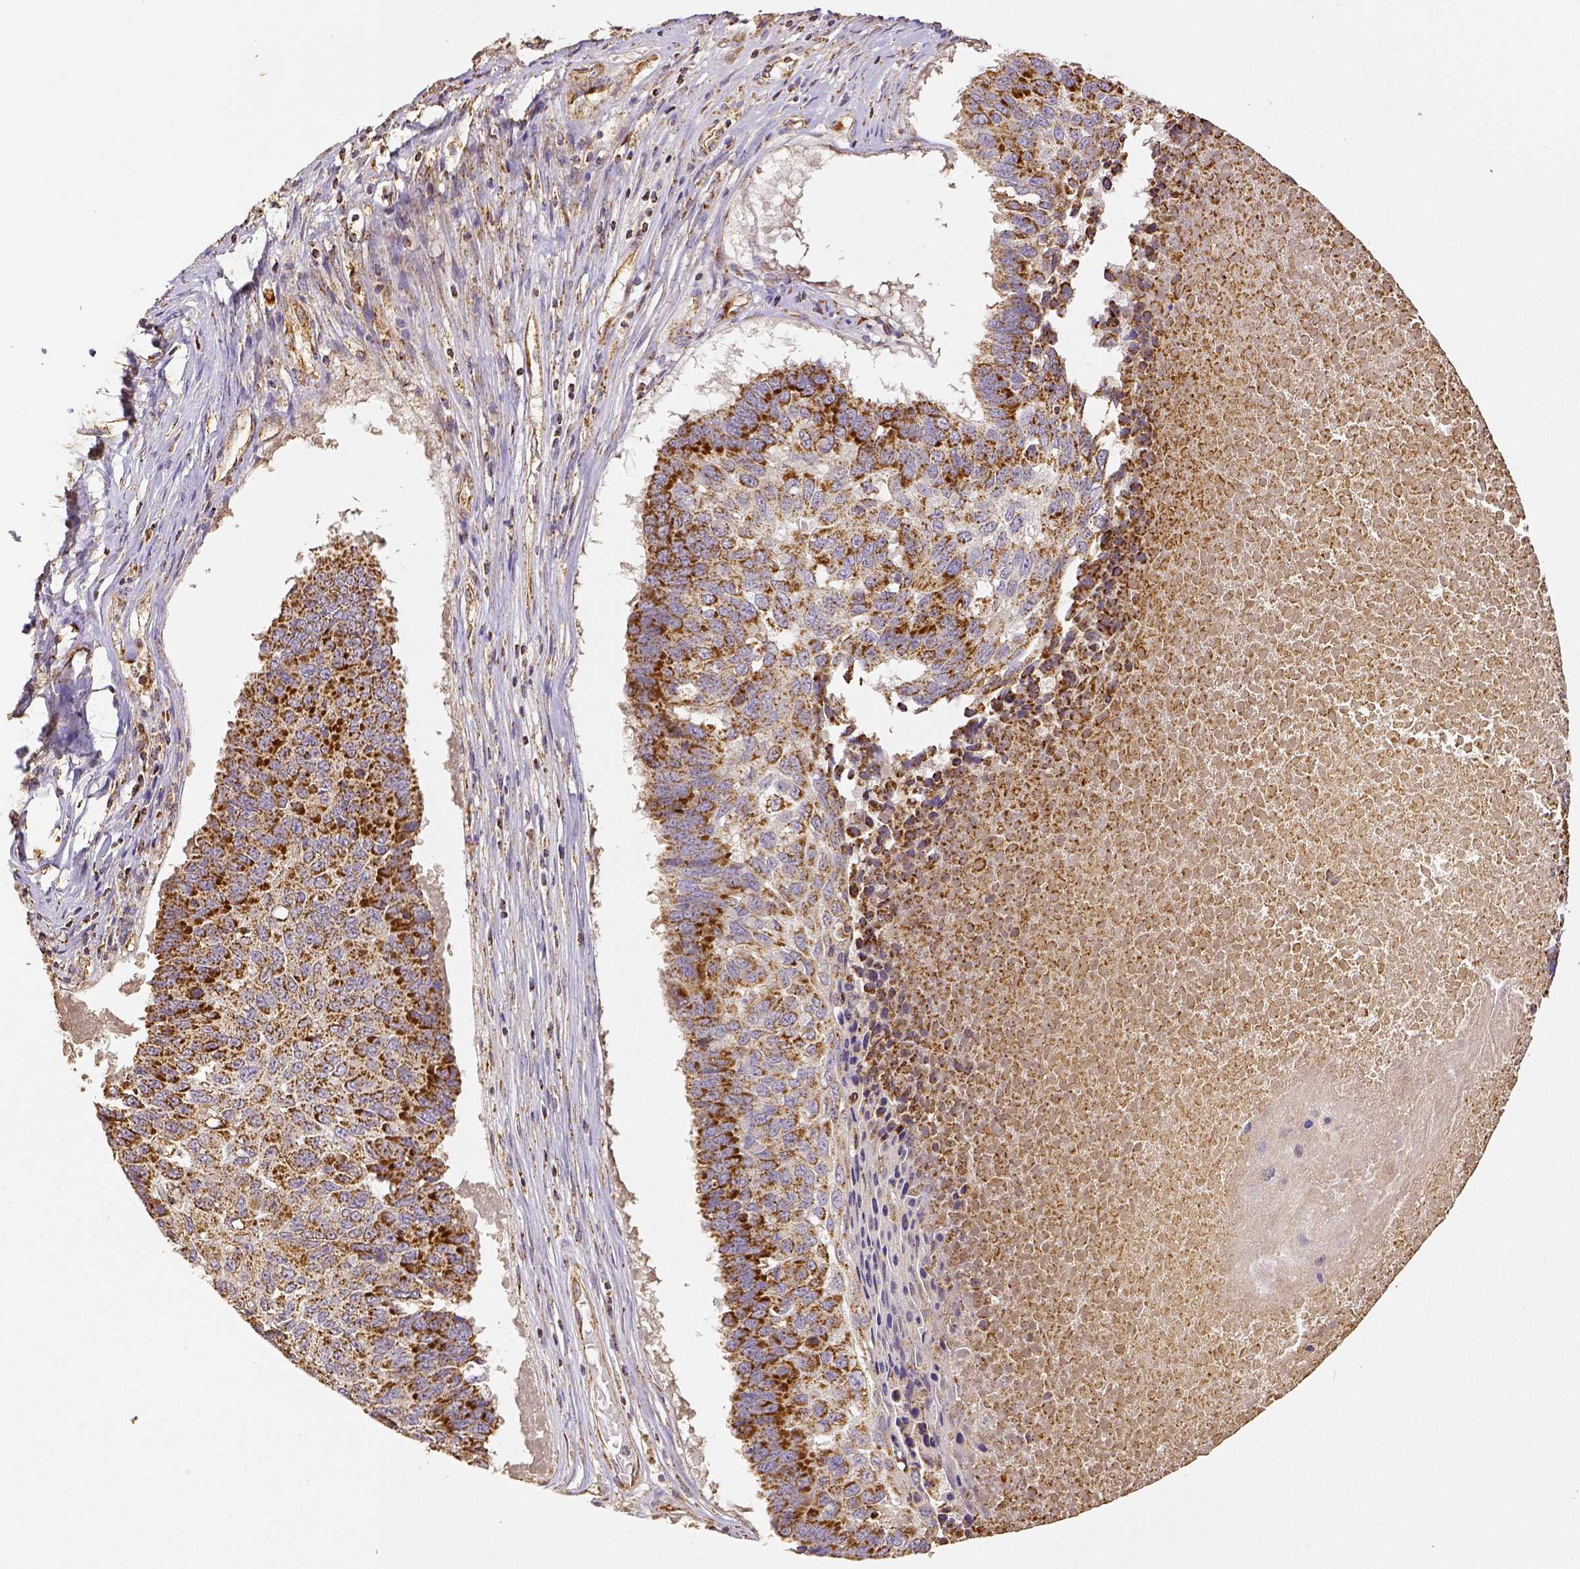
{"staining": {"intensity": "strong", "quantity": ">75%", "location": "cytoplasmic/membranous"}, "tissue": "lung cancer", "cell_type": "Tumor cells", "image_type": "cancer", "snomed": [{"axis": "morphology", "description": "Squamous cell carcinoma, NOS"}, {"axis": "topography", "description": "Lung"}], "caption": "Protein expression analysis of squamous cell carcinoma (lung) reveals strong cytoplasmic/membranous staining in approximately >75% of tumor cells.", "gene": "SDHB", "patient": {"sex": "male", "age": 73}}